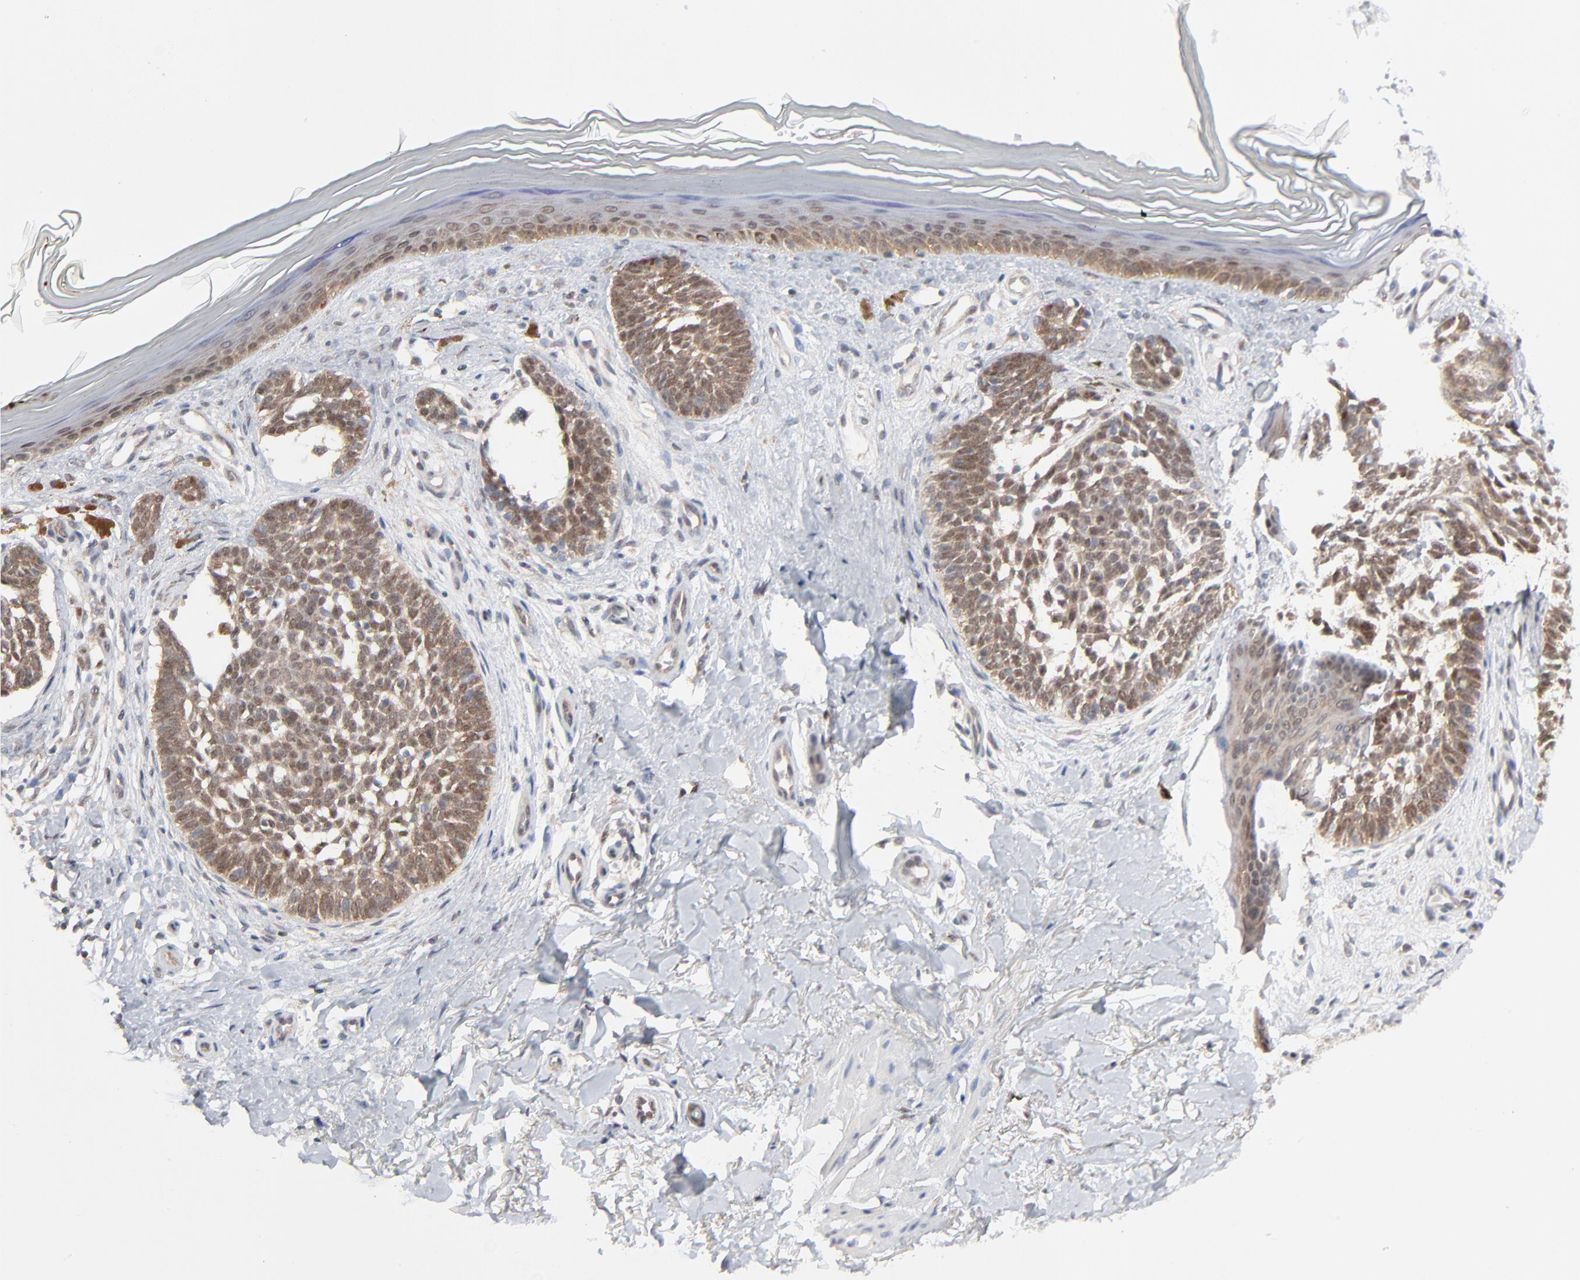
{"staining": {"intensity": "weak", "quantity": ">75%", "location": "cytoplasmic/membranous"}, "tissue": "skin cancer", "cell_type": "Tumor cells", "image_type": "cancer", "snomed": [{"axis": "morphology", "description": "Normal tissue, NOS"}, {"axis": "morphology", "description": "Basal cell carcinoma"}, {"axis": "topography", "description": "Skin"}], "caption": "Immunohistochemistry staining of skin basal cell carcinoma, which displays low levels of weak cytoplasmic/membranous positivity in approximately >75% of tumor cells indicating weak cytoplasmic/membranous protein staining. The staining was performed using DAB (brown) for protein detection and nuclei were counterstained in hematoxylin (blue).", "gene": "RPS6KB1", "patient": {"sex": "female", "age": 58}}